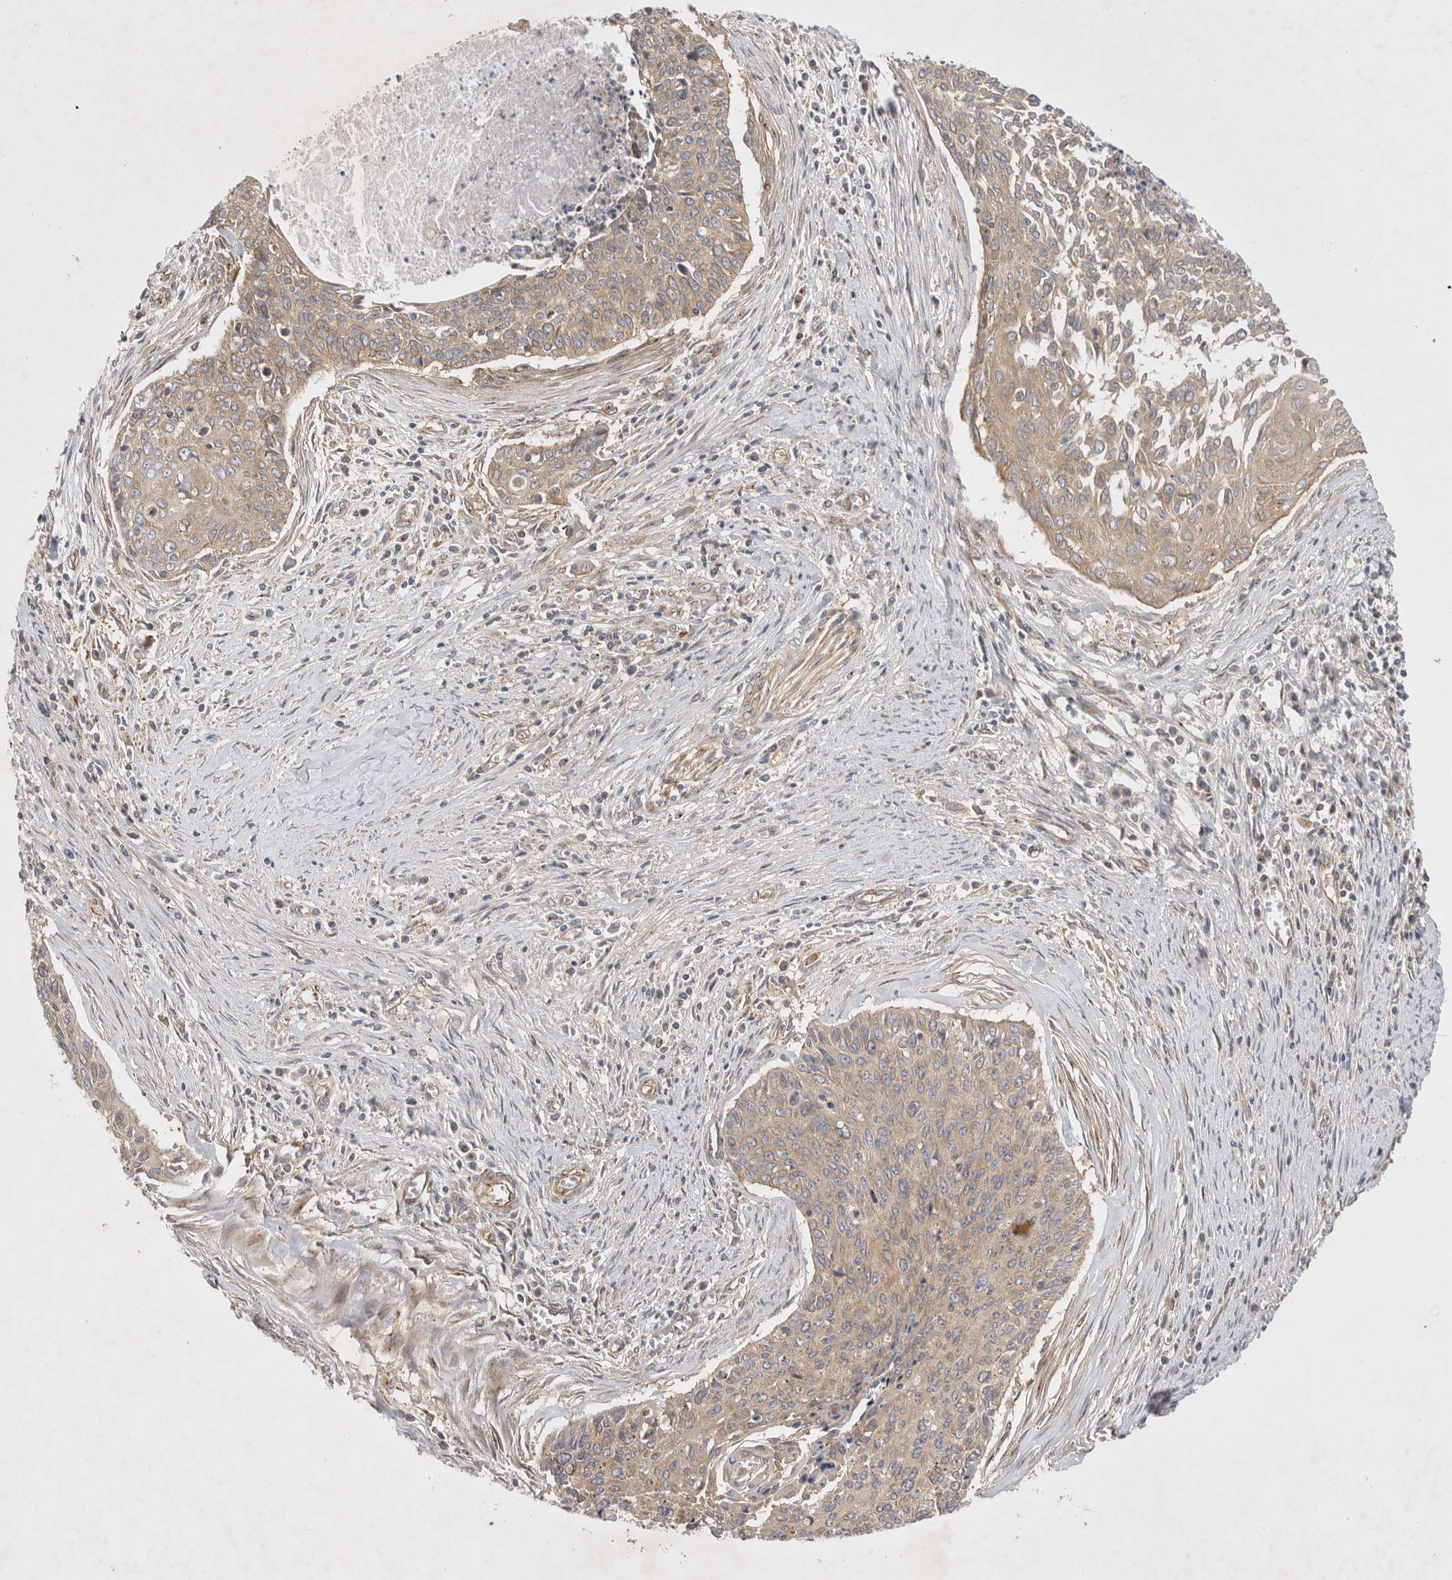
{"staining": {"intensity": "weak", "quantity": ">75%", "location": "cytoplasmic/membranous"}, "tissue": "cervical cancer", "cell_type": "Tumor cells", "image_type": "cancer", "snomed": [{"axis": "morphology", "description": "Squamous cell carcinoma, NOS"}, {"axis": "topography", "description": "Cervix"}], "caption": "This image exhibits IHC staining of cervical cancer, with low weak cytoplasmic/membranous expression in about >75% of tumor cells.", "gene": "GPR150", "patient": {"sex": "female", "age": 55}}